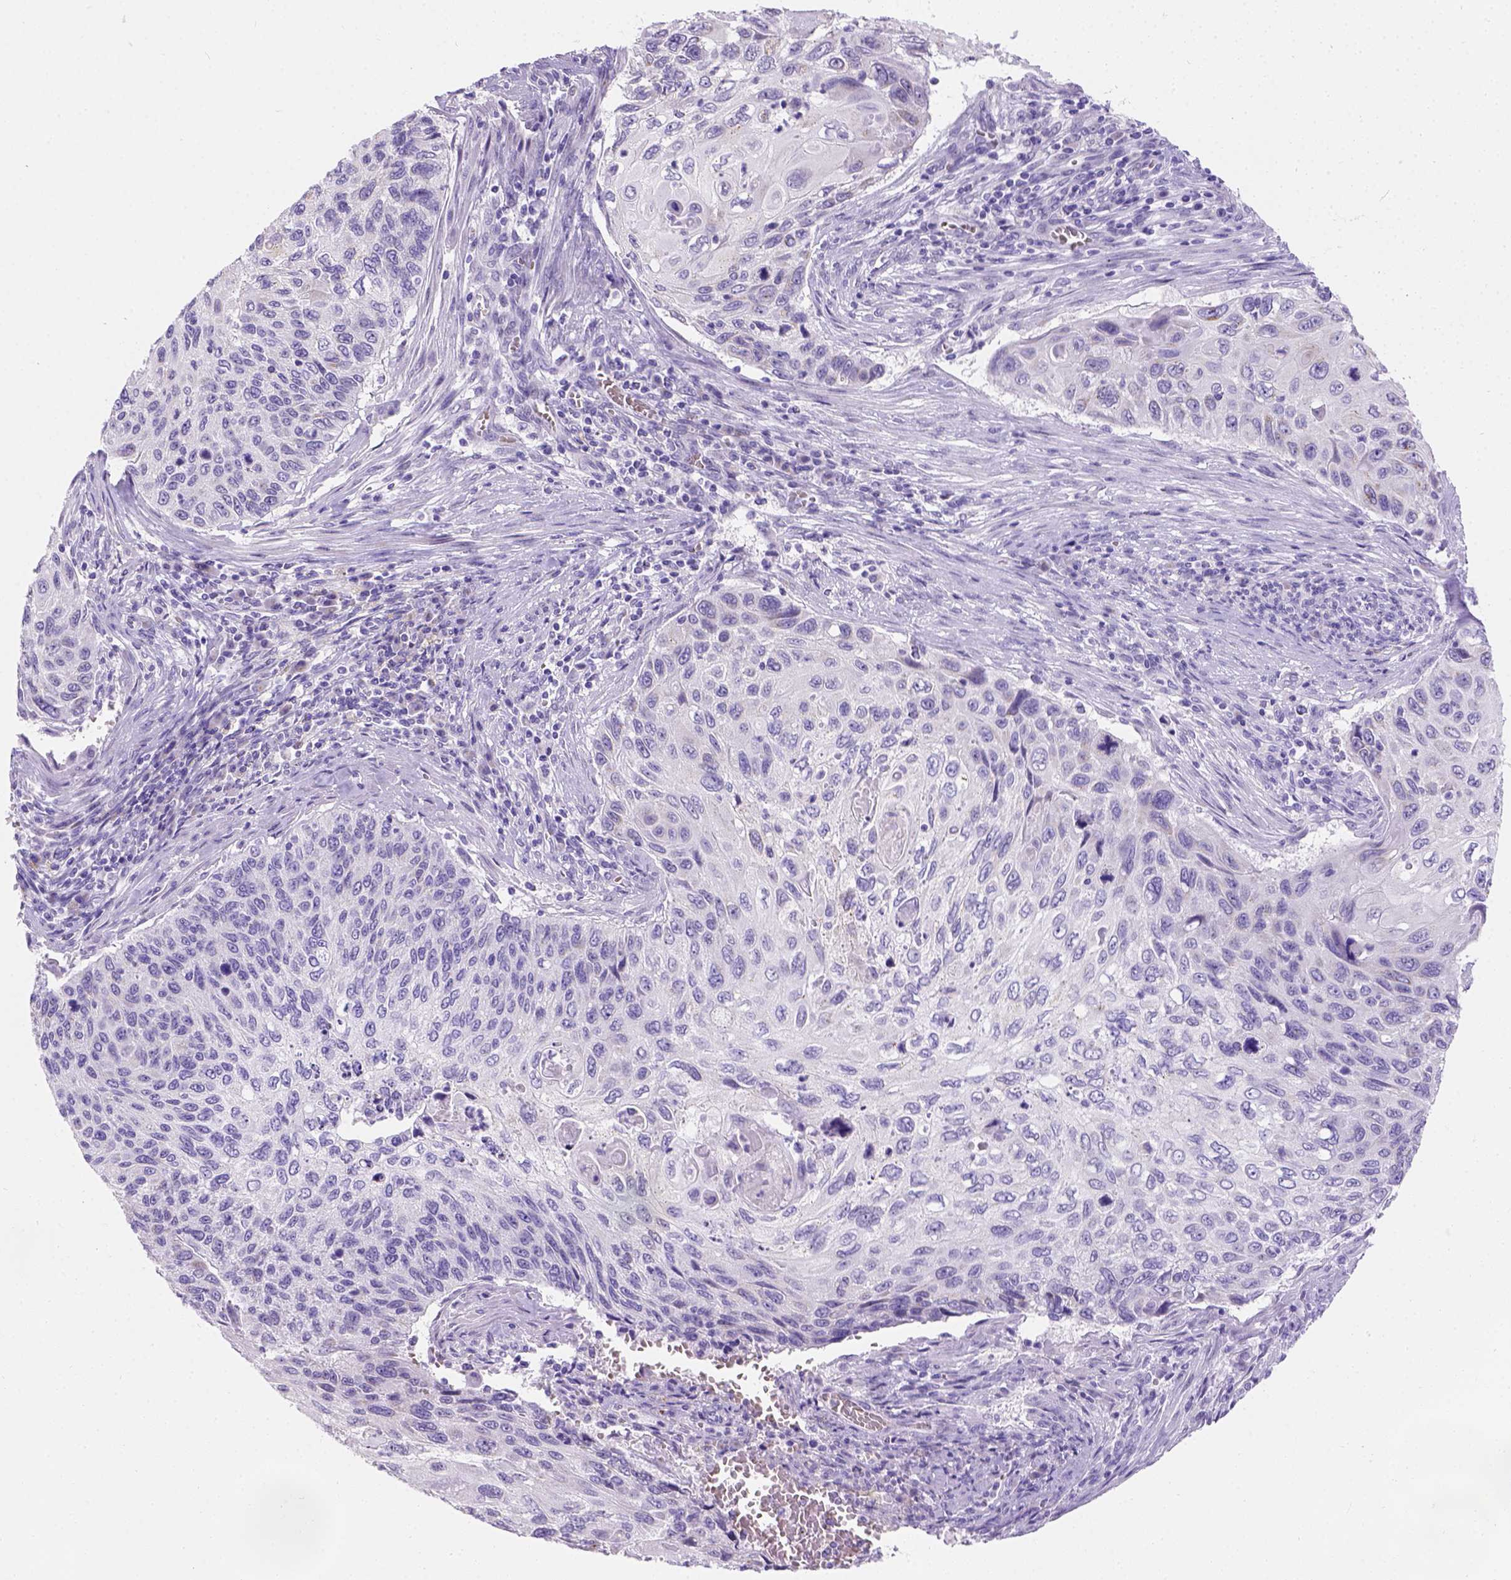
{"staining": {"intensity": "negative", "quantity": "none", "location": "none"}, "tissue": "cervical cancer", "cell_type": "Tumor cells", "image_type": "cancer", "snomed": [{"axis": "morphology", "description": "Squamous cell carcinoma, NOS"}, {"axis": "topography", "description": "Cervix"}], "caption": "A photomicrograph of cervical cancer (squamous cell carcinoma) stained for a protein exhibits no brown staining in tumor cells.", "gene": "PHF7", "patient": {"sex": "female", "age": 70}}